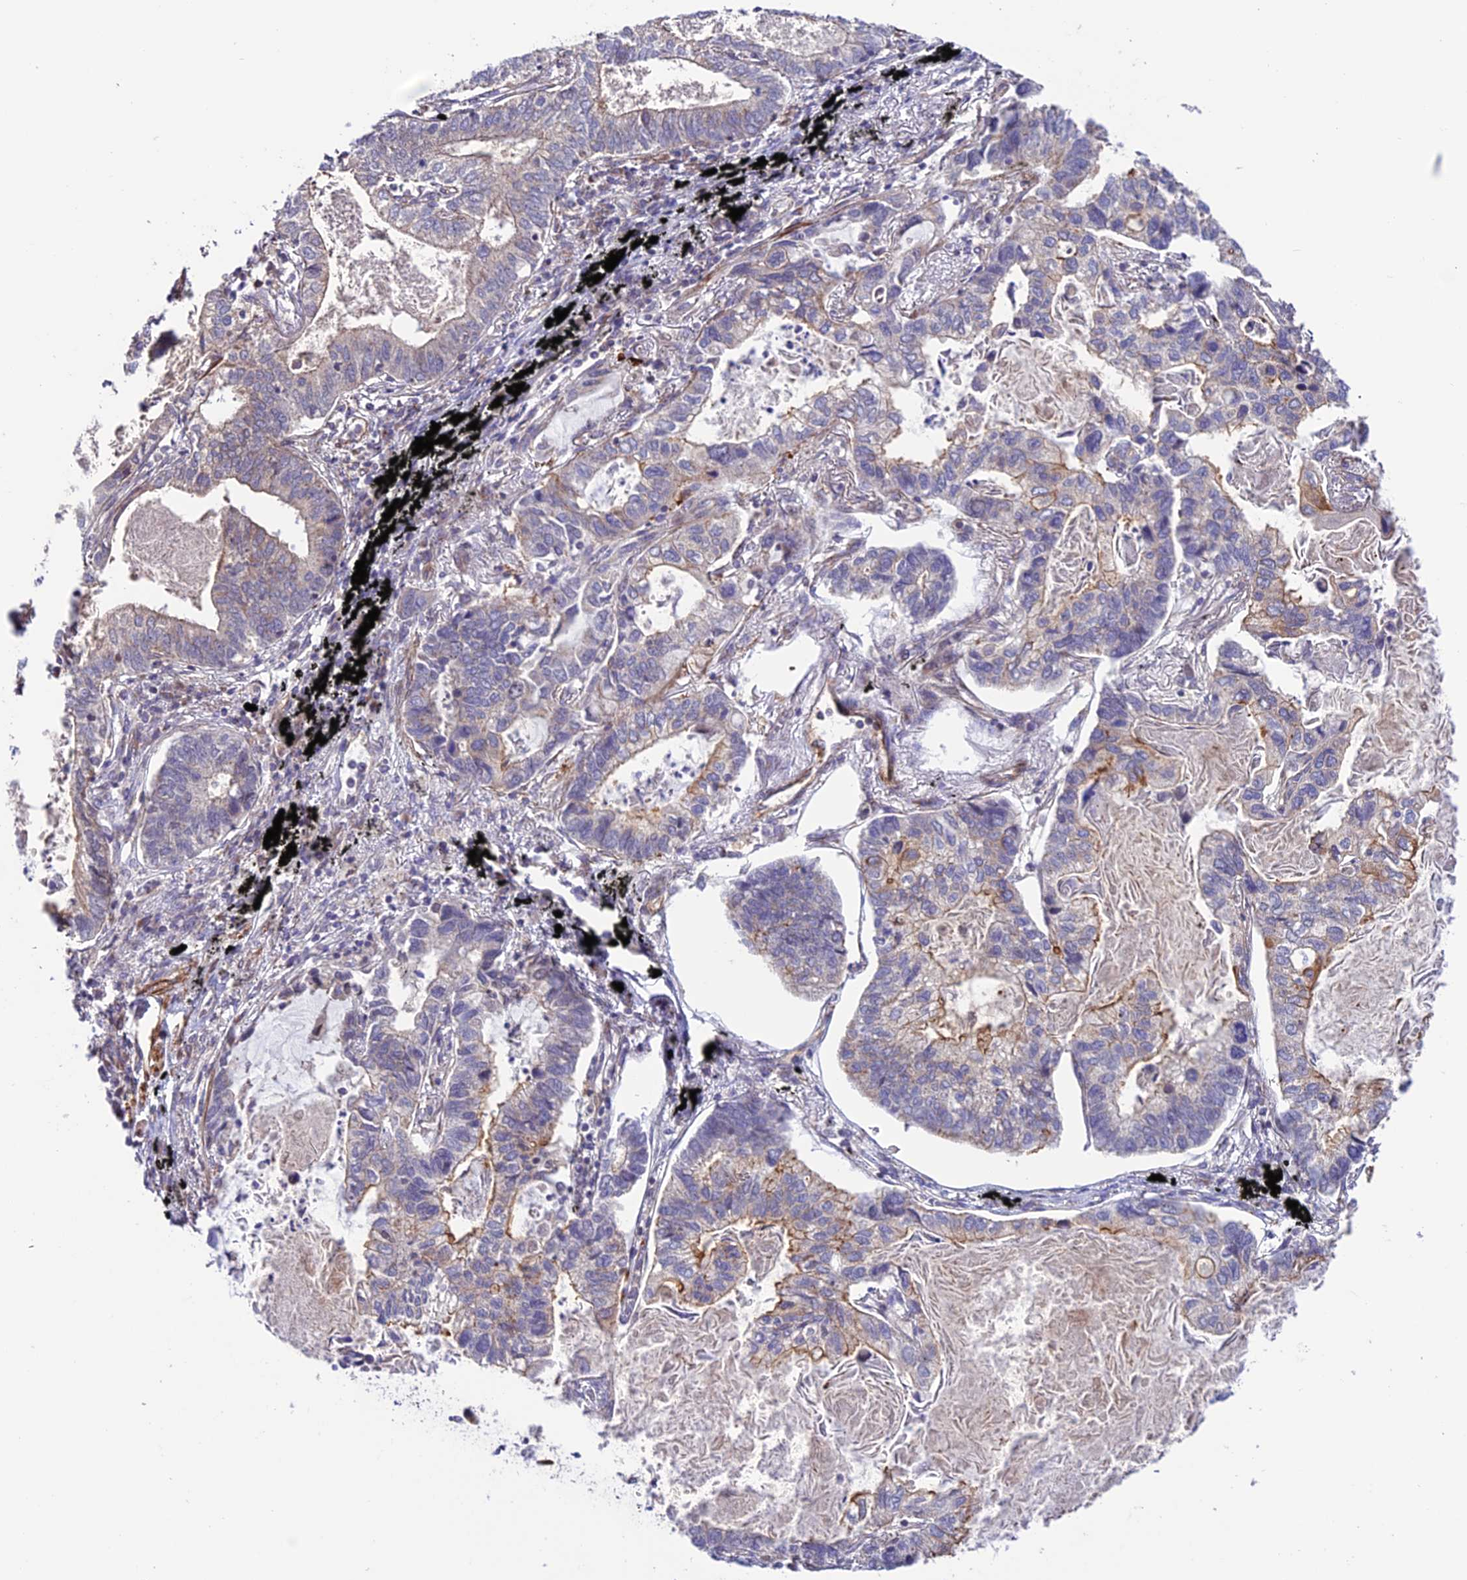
{"staining": {"intensity": "weak", "quantity": "25%-75%", "location": "cytoplasmic/membranous"}, "tissue": "lung cancer", "cell_type": "Tumor cells", "image_type": "cancer", "snomed": [{"axis": "morphology", "description": "Adenocarcinoma, NOS"}, {"axis": "topography", "description": "Lung"}], "caption": "Immunohistochemistry (IHC) histopathology image of neoplastic tissue: human lung cancer stained using immunohistochemistry shows low levels of weak protein expression localized specifically in the cytoplasmic/membranous of tumor cells, appearing as a cytoplasmic/membranous brown color.", "gene": "TNIP3", "patient": {"sex": "male", "age": 67}}